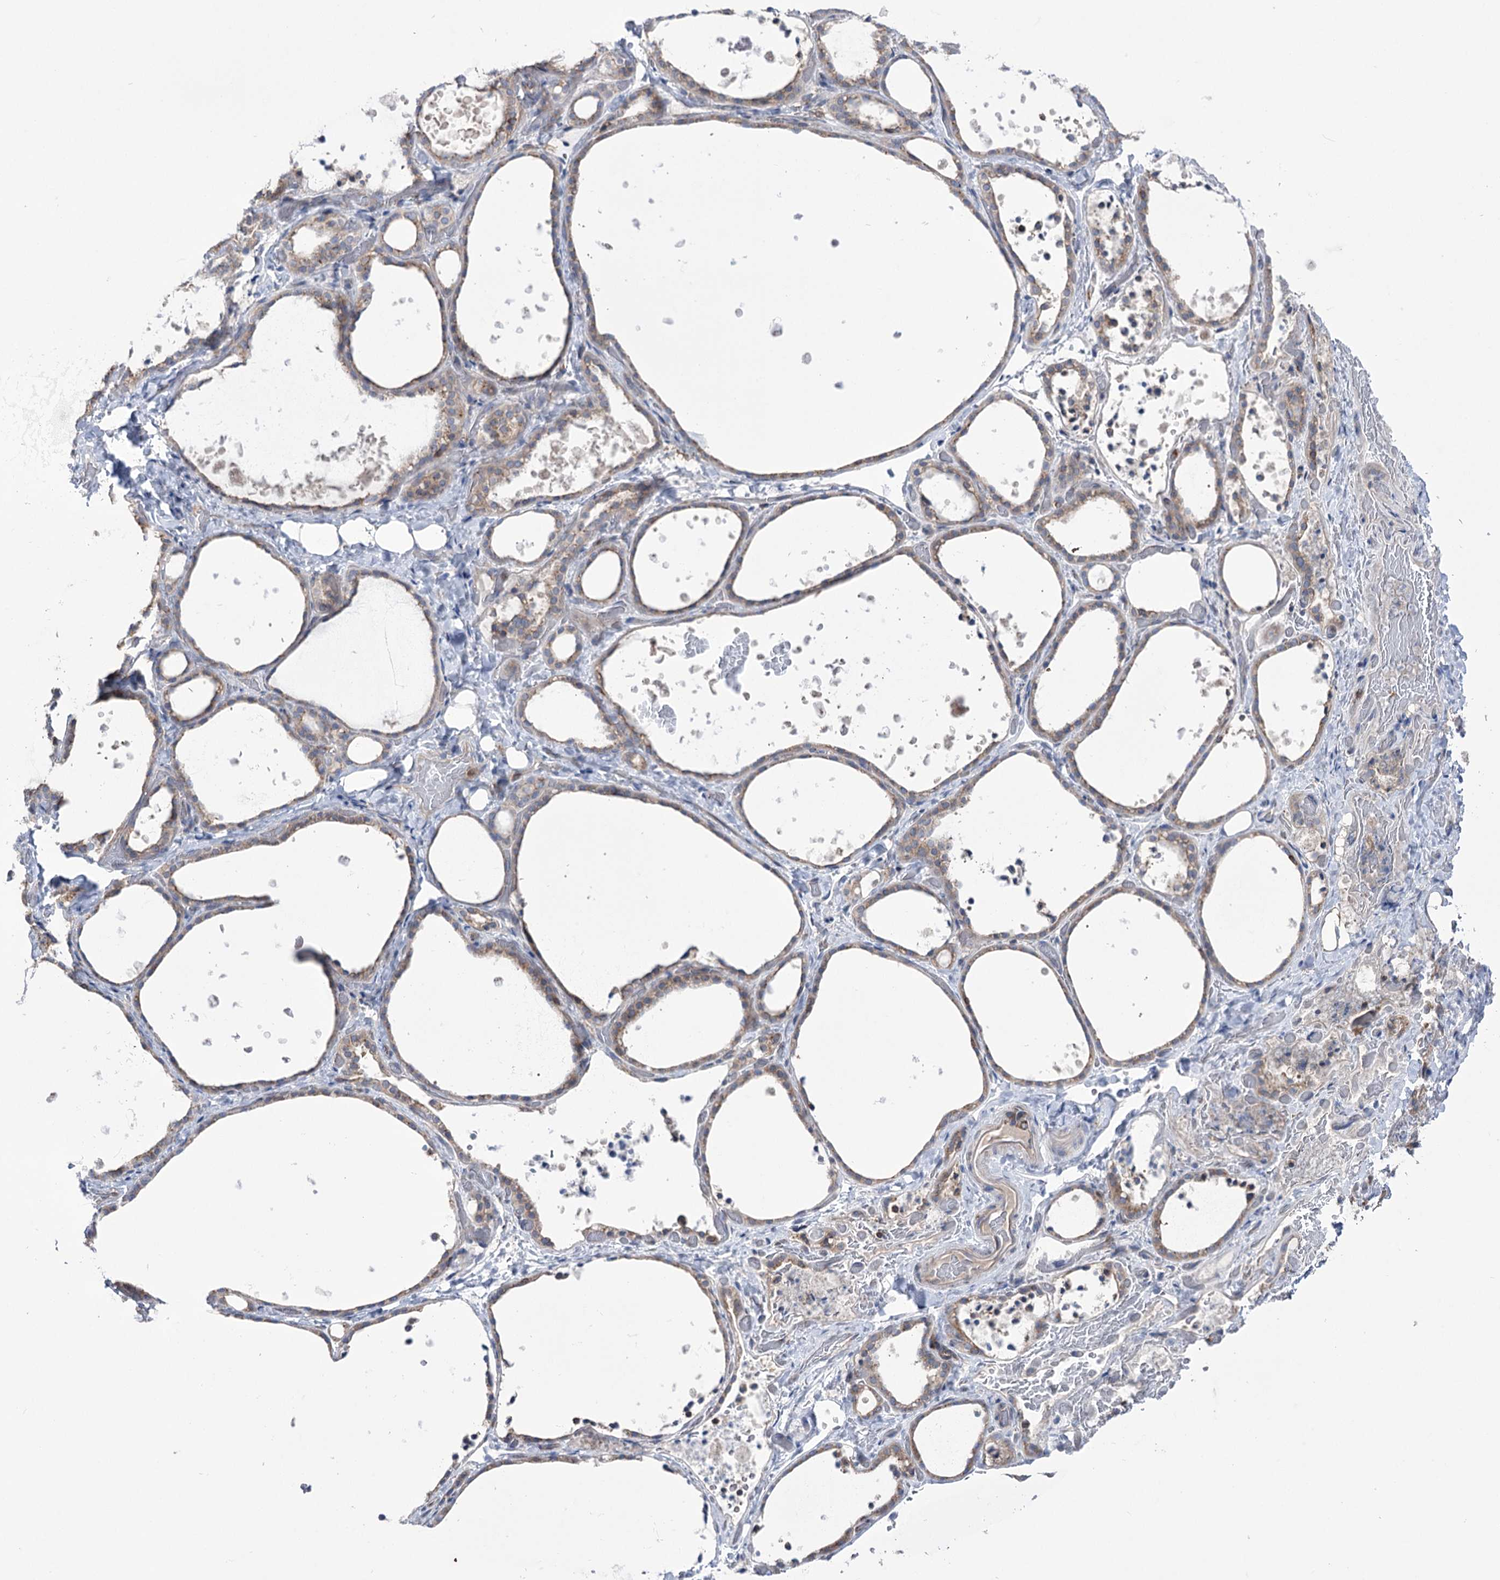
{"staining": {"intensity": "weak", "quantity": ">75%", "location": "cytoplasmic/membranous"}, "tissue": "thyroid gland", "cell_type": "Glandular cells", "image_type": "normal", "snomed": [{"axis": "morphology", "description": "Normal tissue, NOS"}, {"axis": "topography", "description": "Thyroid gland"}], "caption": "A histopathology image of human thyroid gland stained for a protein reveals weak cytoplasmic/membranous brown staining in glandular cells.", "gene": "ZNF622", "patient": {"sex": "female", "age": 44}}